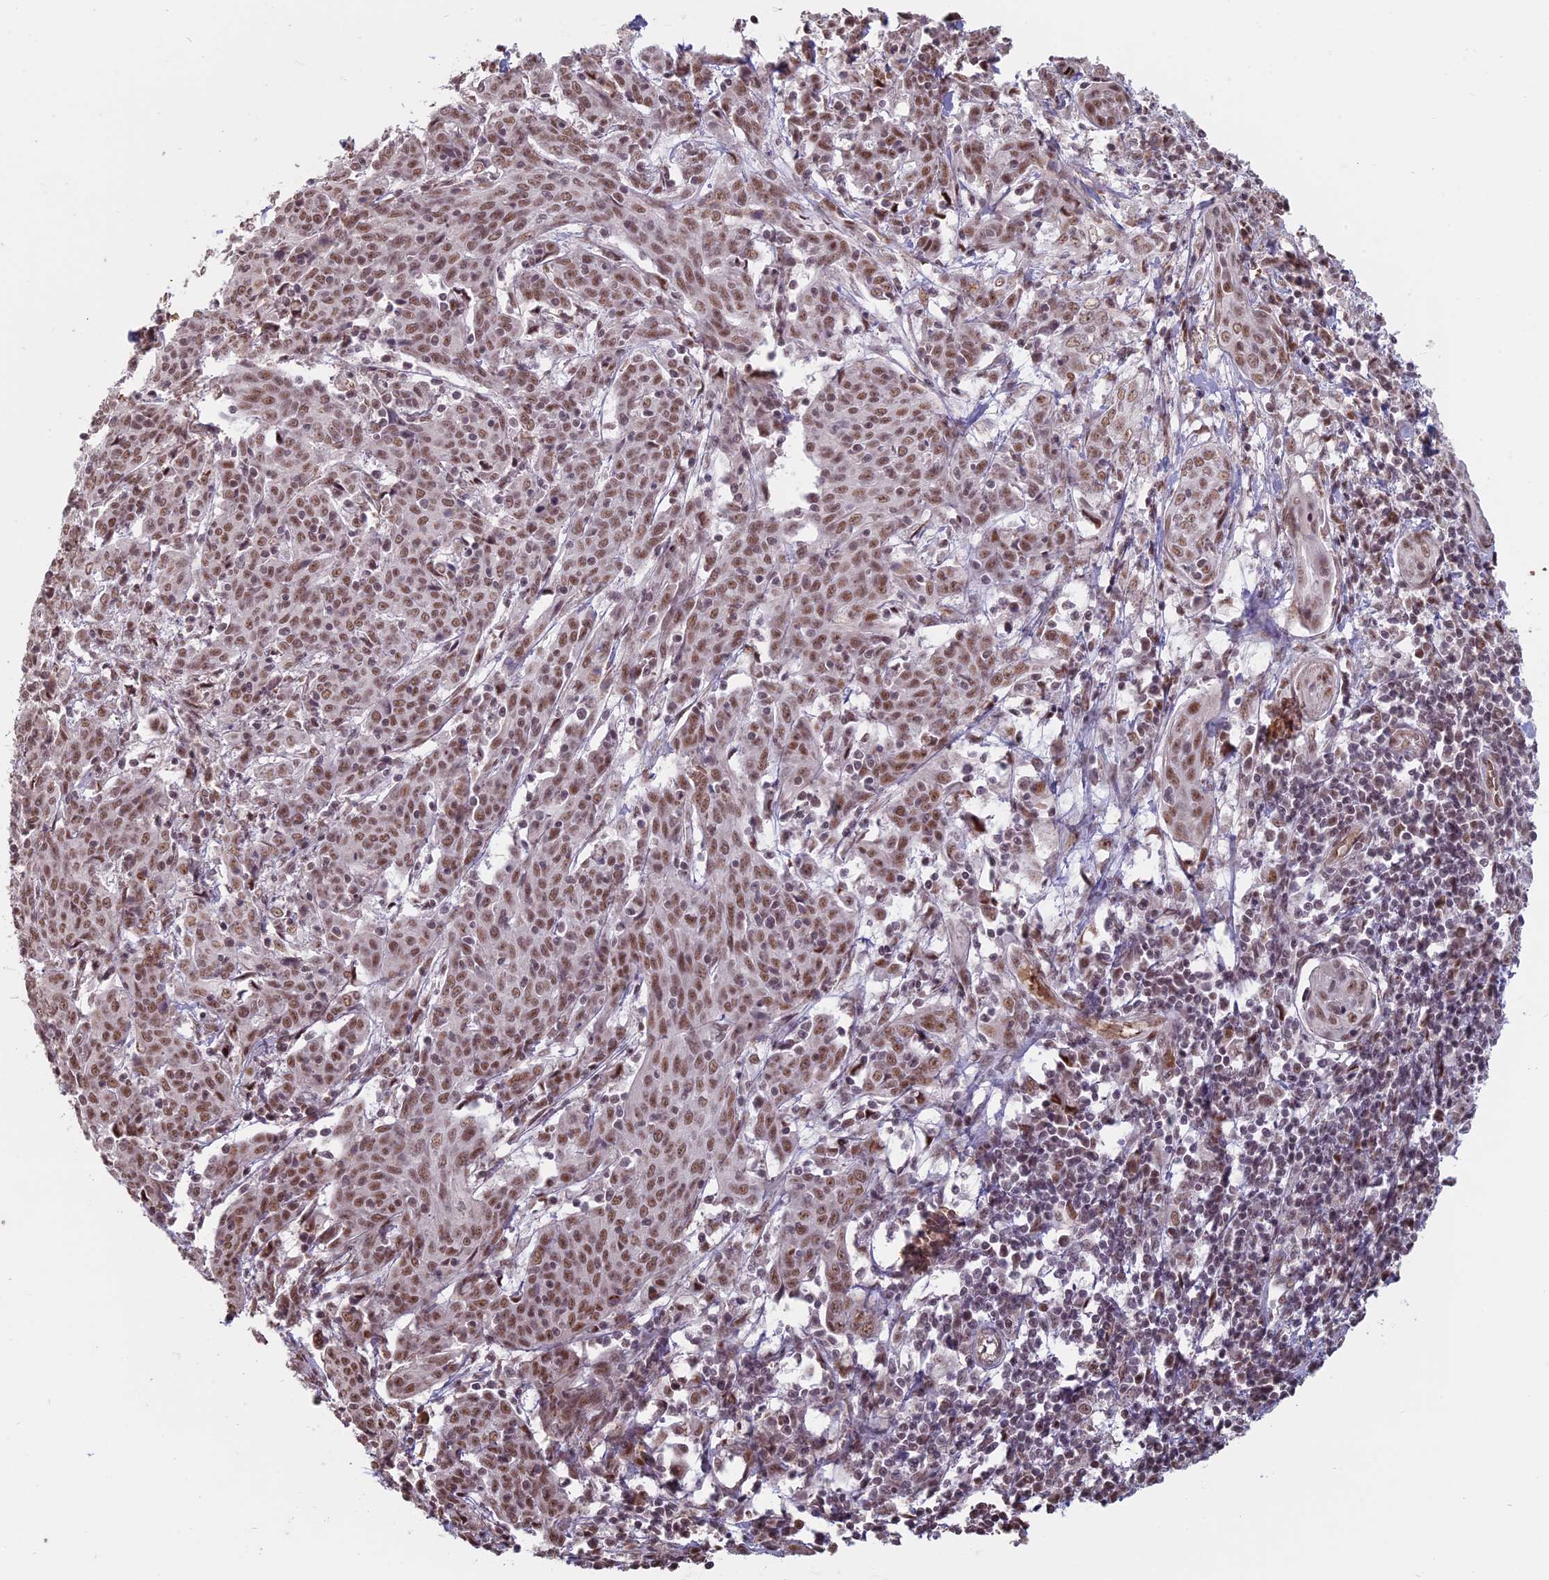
{"staining": {"intensity": "moderate", "quantity": ">75%", "location": "nuclear"}, "tissue": "cervical cancer", "cell_type": "Tumor cells", "image_type": "cancer", "snomed": [{"axis": "morphology", "description": "Squamous cell carcinoma, NOS"}, {"axis": "topography", "description": "Cervix"}], "caption": "Tumor cells exhibit medium levels of moderate nuclear expression in about >75% of cells in cervical squamous cell carcinoma.", "gene": "MFAP1", "patient": {"sex": "female", "age": 67}}